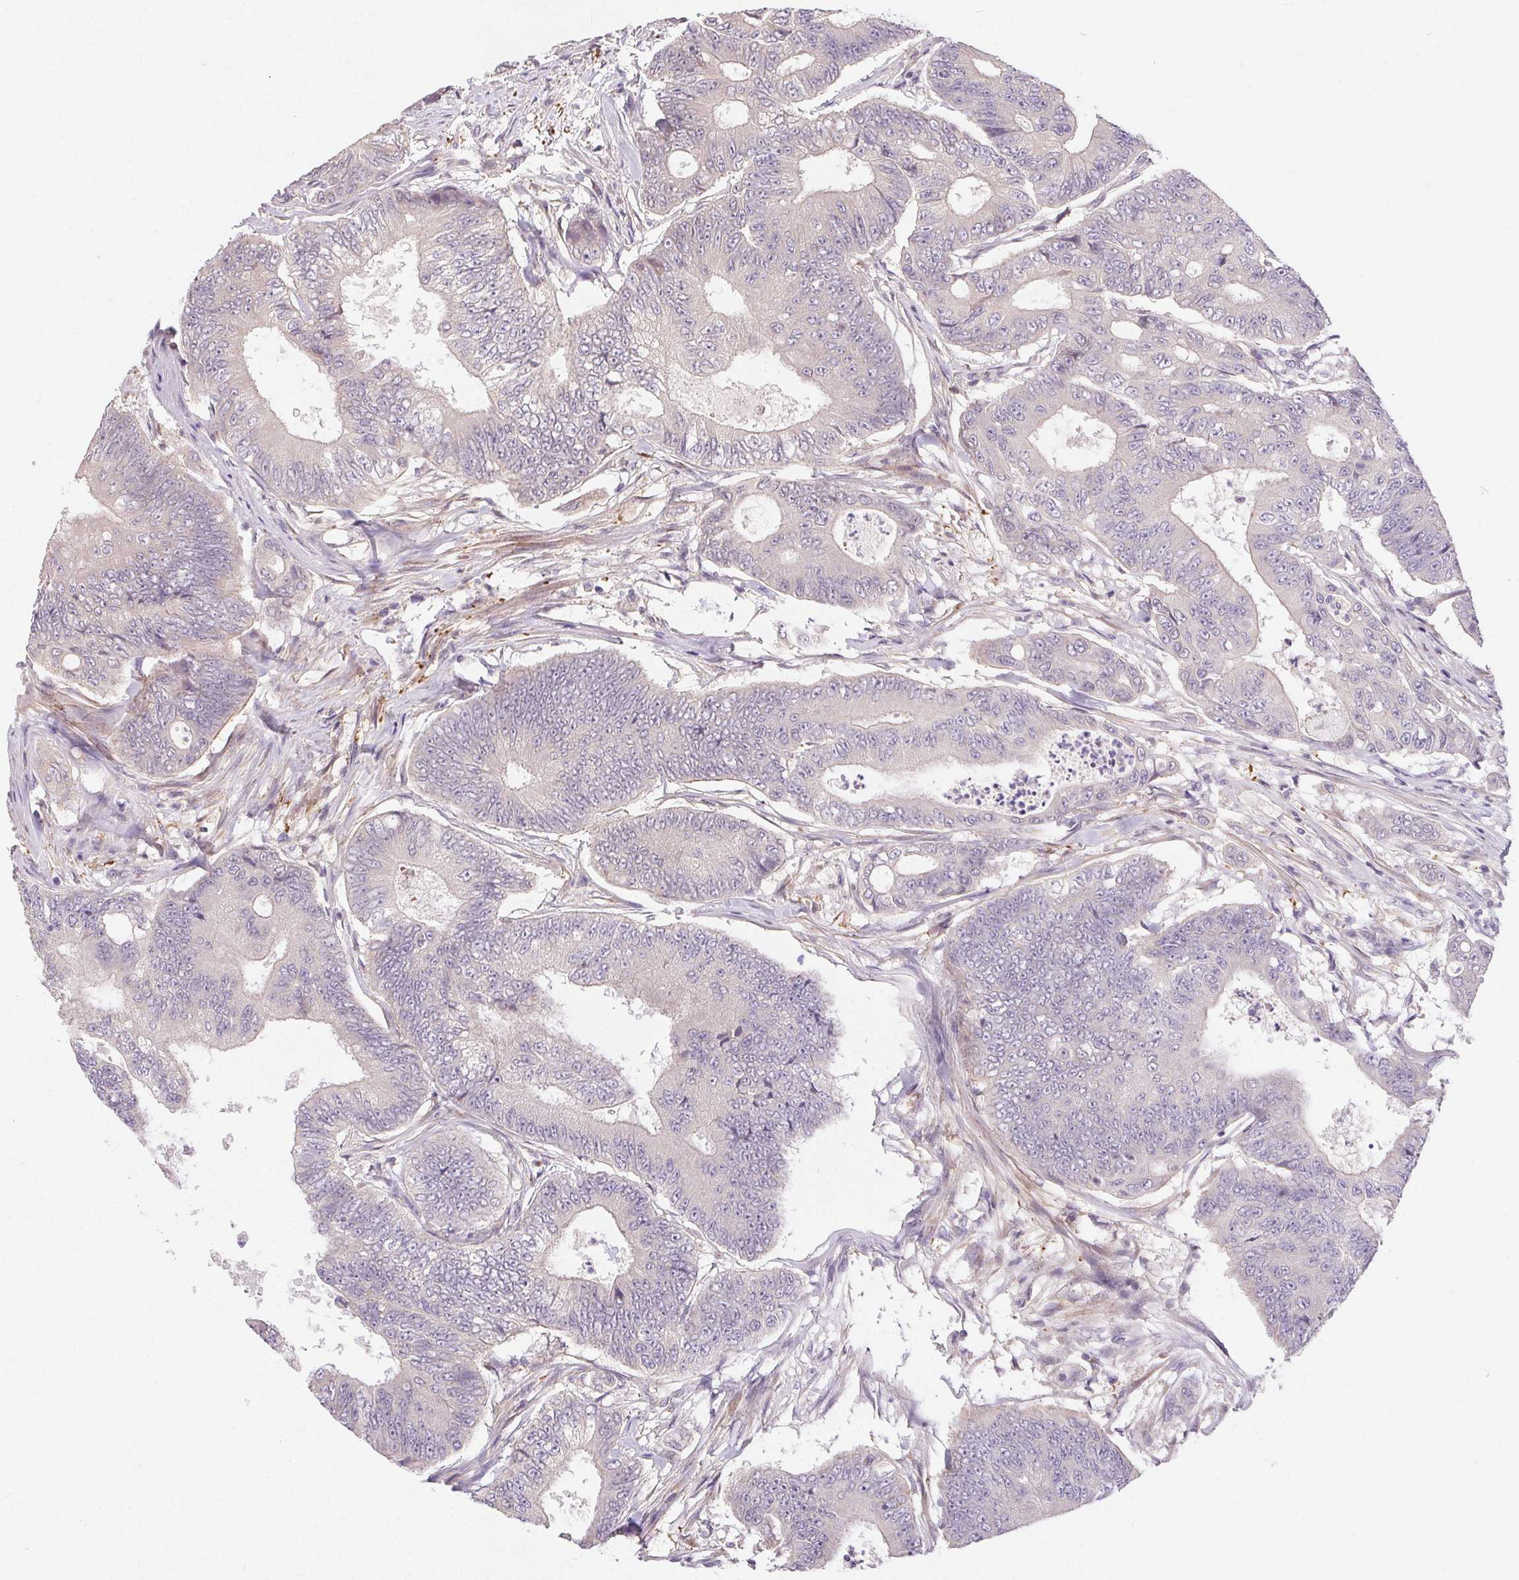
{"staining": {"intensity": "negative", "quantity": "none", "location": "none"}, "tissue": "colorectal cancer", "cell_type": "Tumor cells", "image_type": "cancer", "snomed": [{"axis": "morphology", "description": "Adenocarcinoma, NOS"}, {"axis": "topography", "description": "Colon"}], "caption": "Protein analysis of colorectal cancer reveals no significant expression in tumor cells.", "gene": "TMEM52B", "patient": {"sex": "female", "age": 48}}